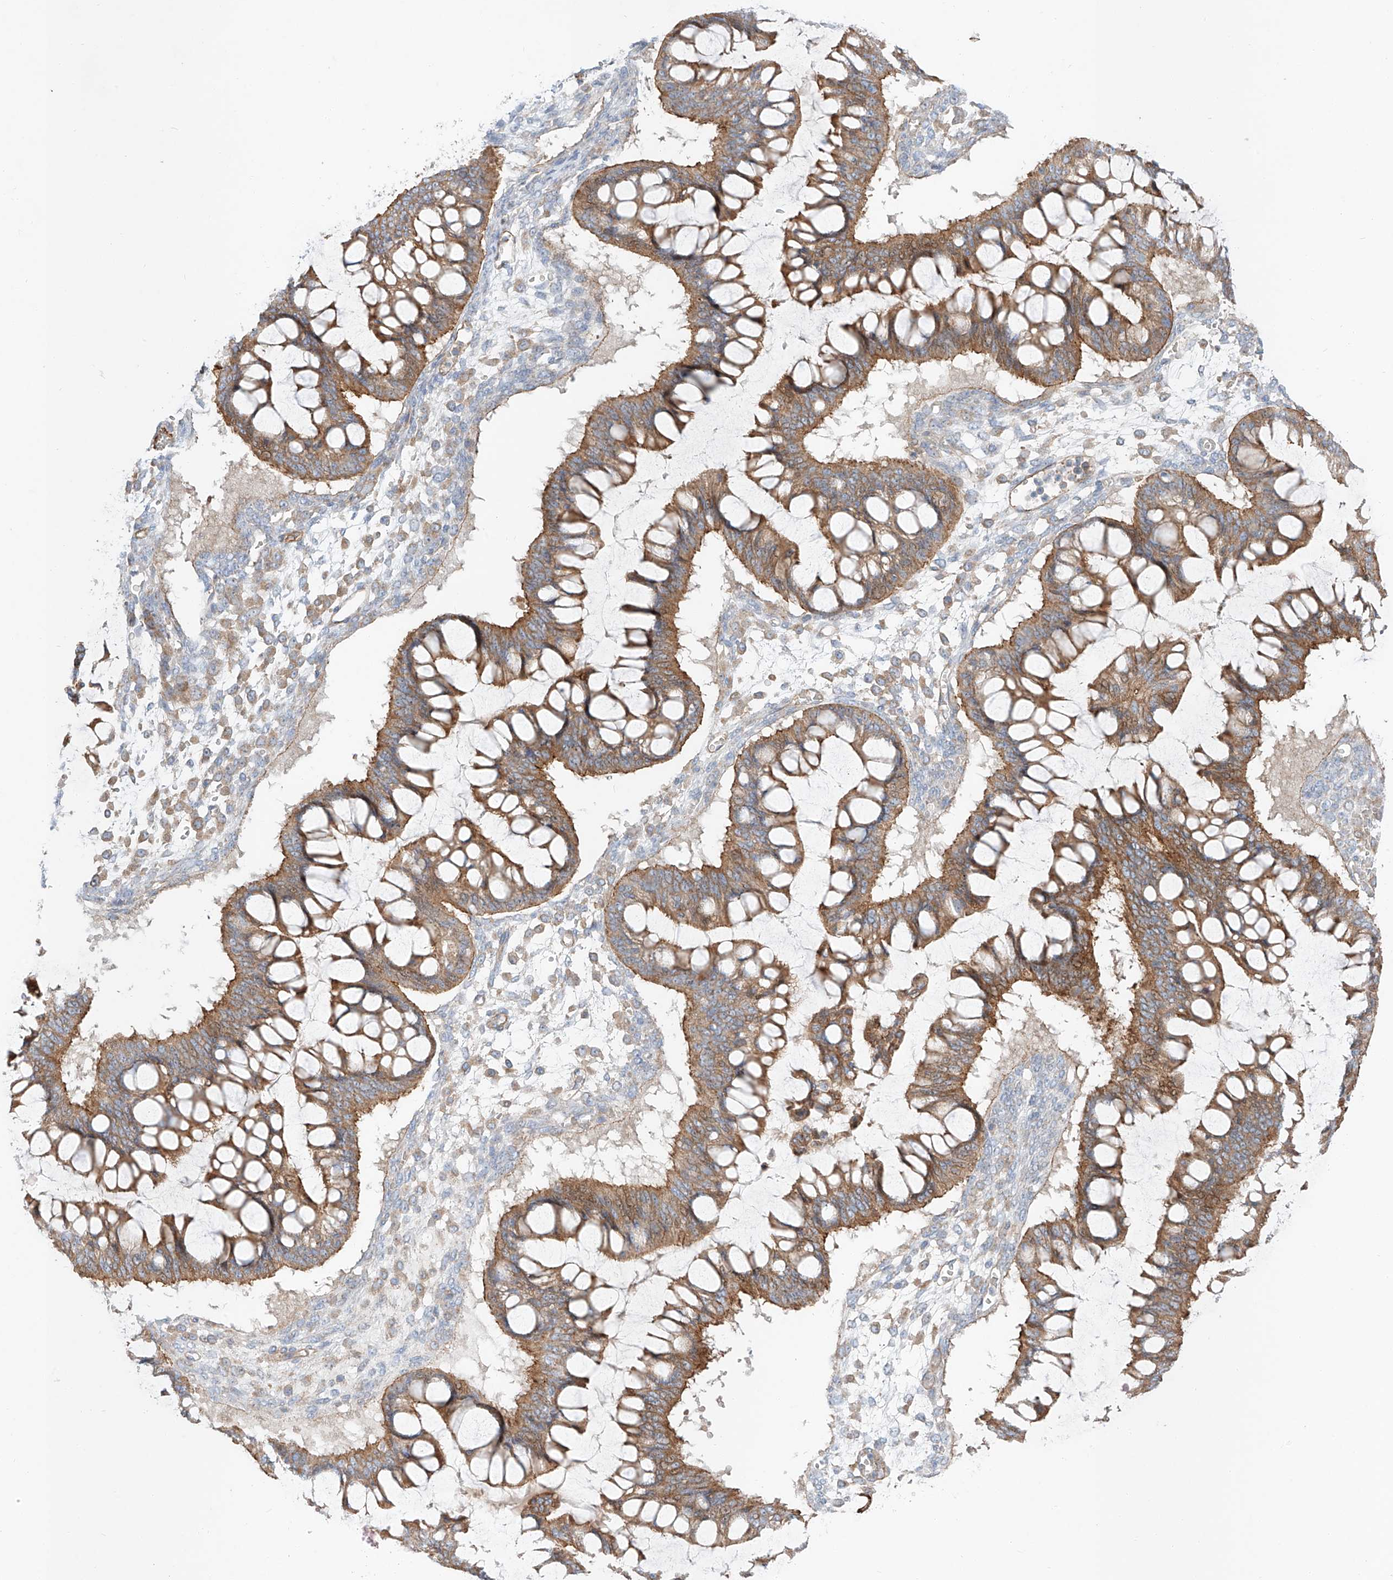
{"staining": {"intensity": "moderate", "quantity": ">75%", "location": "cytoplasmic/membranous"}, "tissue": "ovarian cancer", "cell_type": "Tumor cells", "image_type": "cancer", "snomed": [{"axis": "morphology", "description": "Cystadenocarcinoma, mucinous, NOS"}, {"axis": "topography", "description": "Ovary"}], "caption": "Protein staining of ovarian mucinous cystadenocarcinoma tissue demonstrates moderate cytoplasmic/membranous staining in about >75% of tumor cells. (DAB IHC, brown staining for protein, blue staining for nuclei).", "gene": "AJM1", "patient": {"sex": "female", "age": 73}}